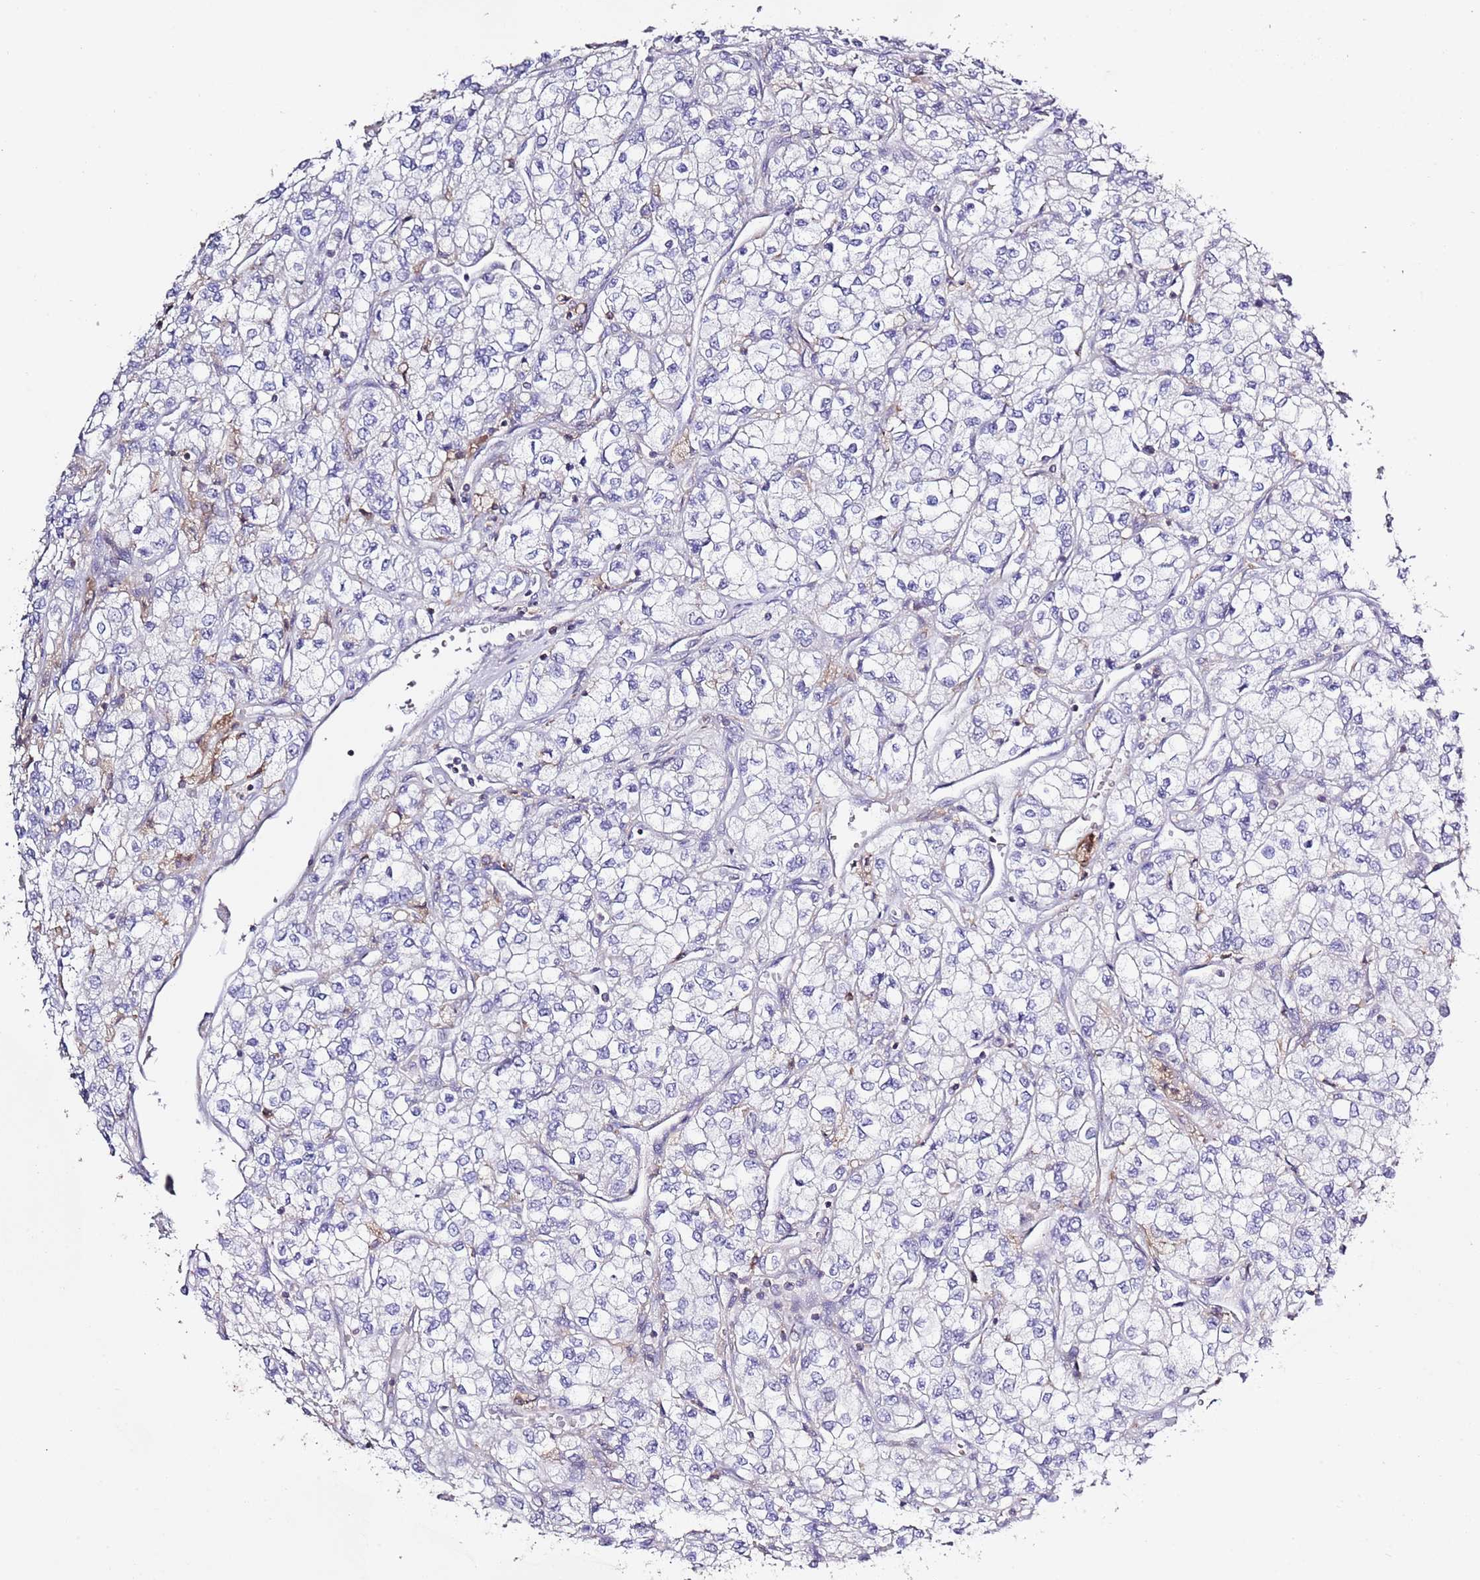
{"staining": {"intensity": "negative", "quantity": "none", "location": "none"}, "tissue": "renal cancer", "cell_type": "Tumor cells", "image_type": "cancer", "snomed": [{"axis": "morphology", "description": "Adenocarcinoma, NOS"}, {"axis": "topography", "description": "Kidney"}], "caption": "Immunohistochemistry (IHC) of renal adenocarcinoma reveals no staining in tumor cells.", "gene": "LPXN", "patient": {"sex": "male", "age": 80}}